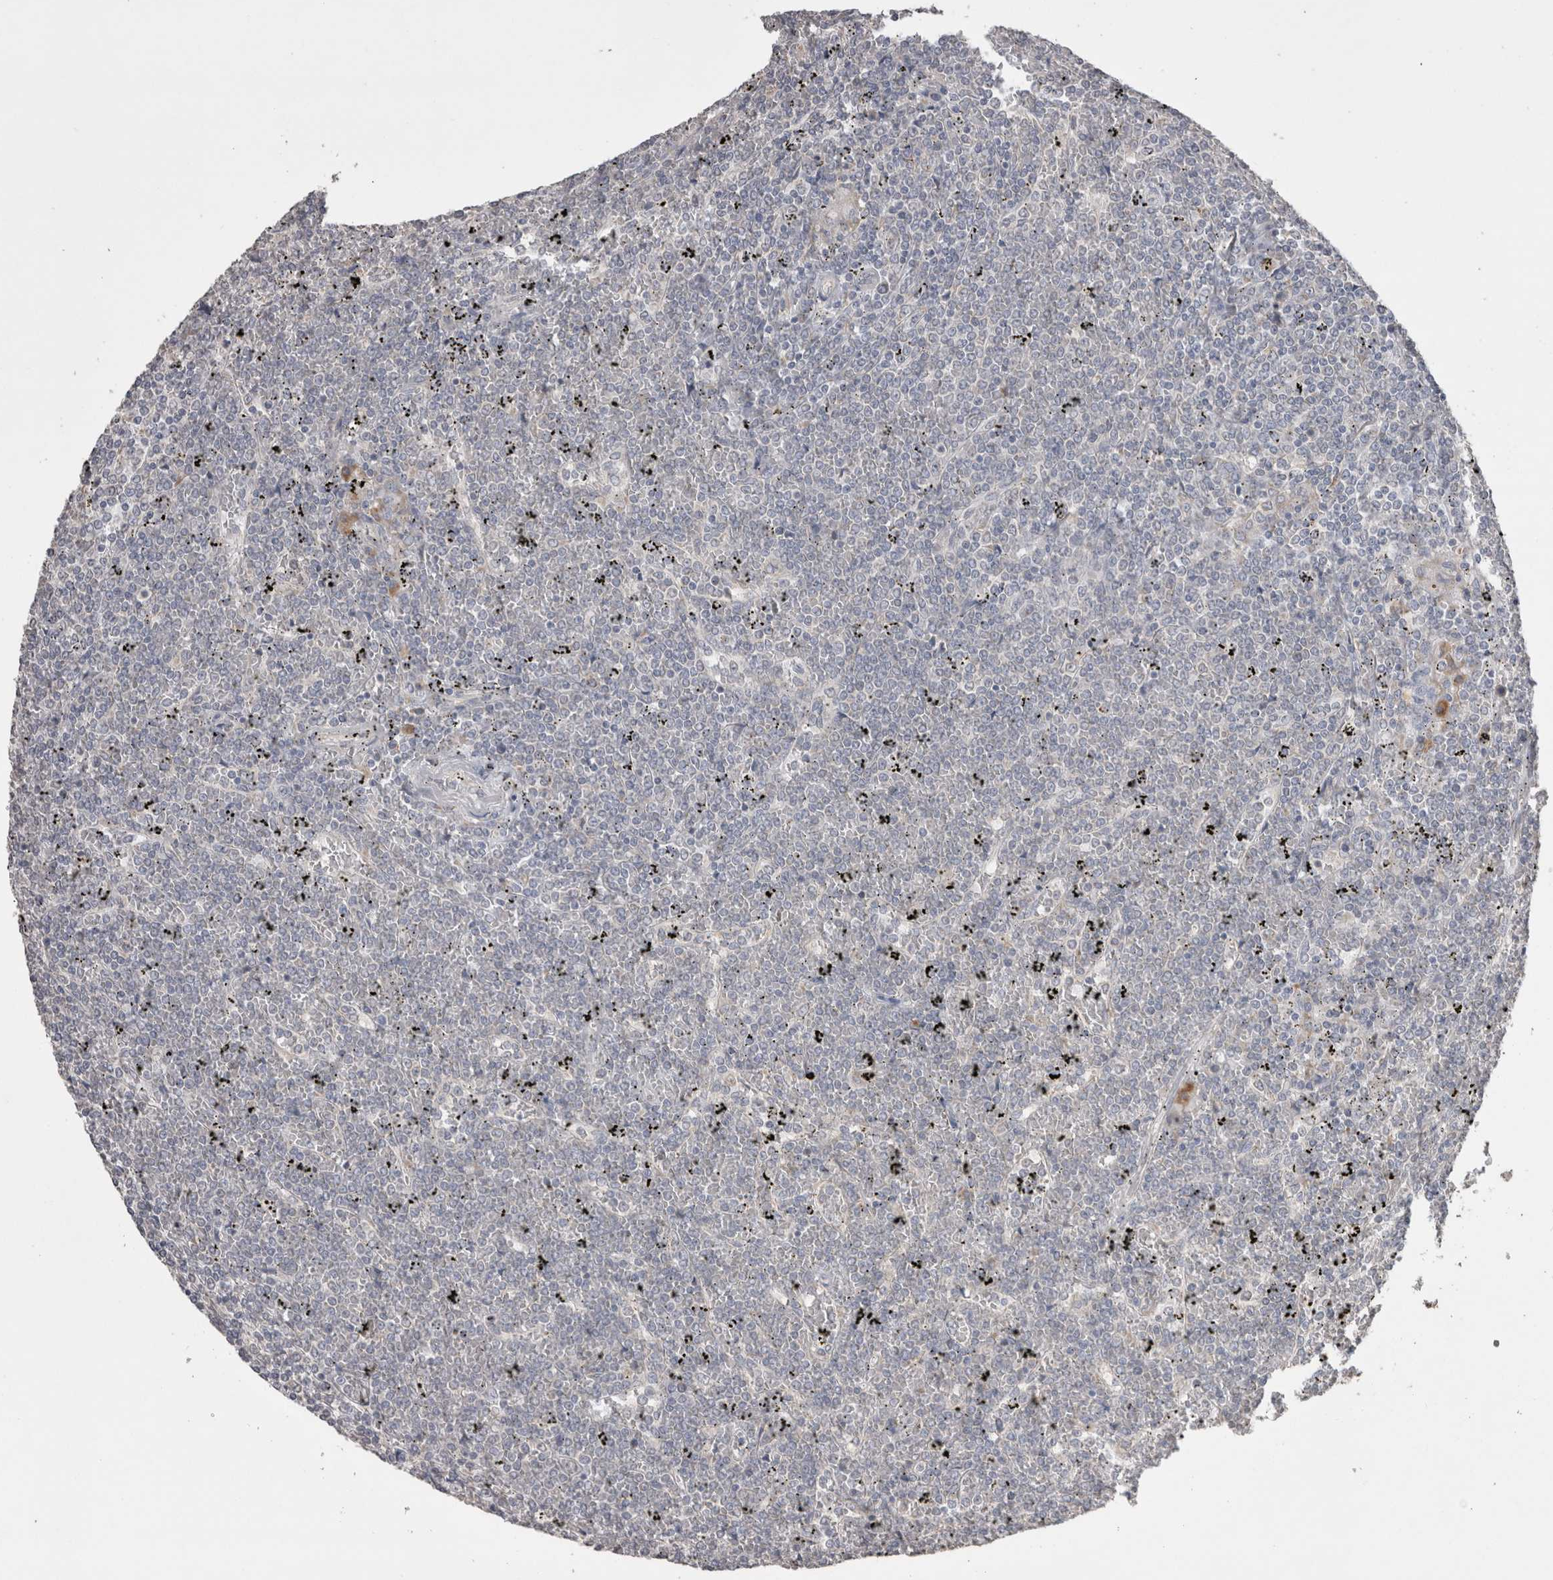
{"staining": {"intensity": "negative", "quantity": "none", "location": "none"}, "tissue": "lymphoma", "cell_type": "Tumor cells", "image_type": "cancer", "snomed": [{"axis": "morphology", "description": "Malignant lymphoma, non-Hodgkin's type, Low grade"}, {"axis": "topography", "description": "Spleen"}], "caption": "A high-resolution micrograph shows immunohistochemistry (IHC) staining of lymphoma, which displays no significant staining in tumor cells.", "gene": "NOMO1", "patient": {"sex": "female", "age": 19}}